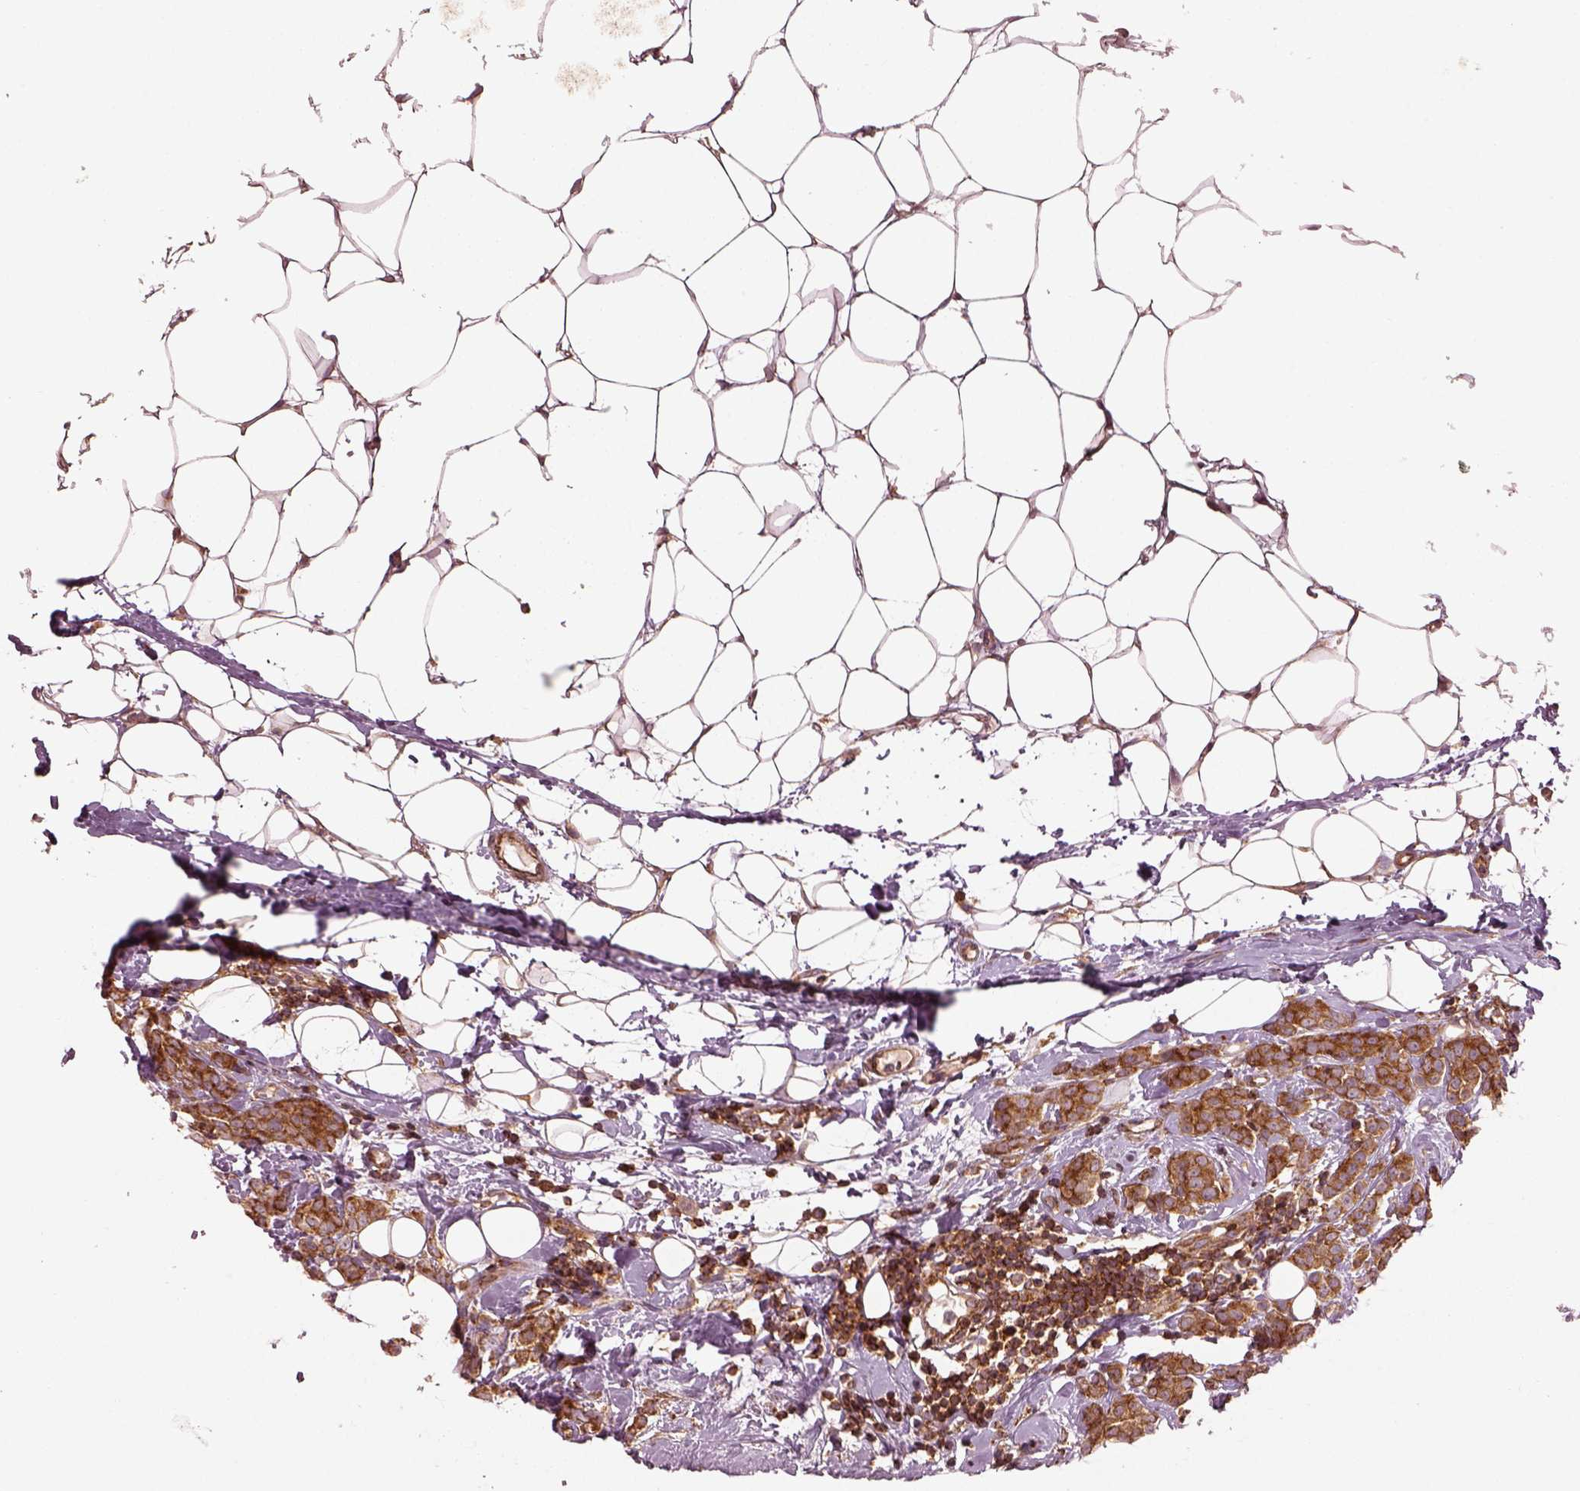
{"staining": {"intensity": "strong", "quantity": ">75%", "location": "cytoplasmic/membranous"}, "tissue": "breast cancer", "cell_type": "Tumor cells", "image_type": "cancer", "snomed": [{"axis": "morphology", "description": "Lobular carcinoma"}, {"axis": "topography", "description": "Breast"}], "caption": "Protein analysis of breast cancer (lobular carcinoma) tissue displays strong cytoplasmic/membranous expression in approximately >75% of tumor cells.", "gene": "LSM14A", "patient": {"sex": "female", "age": 49}}